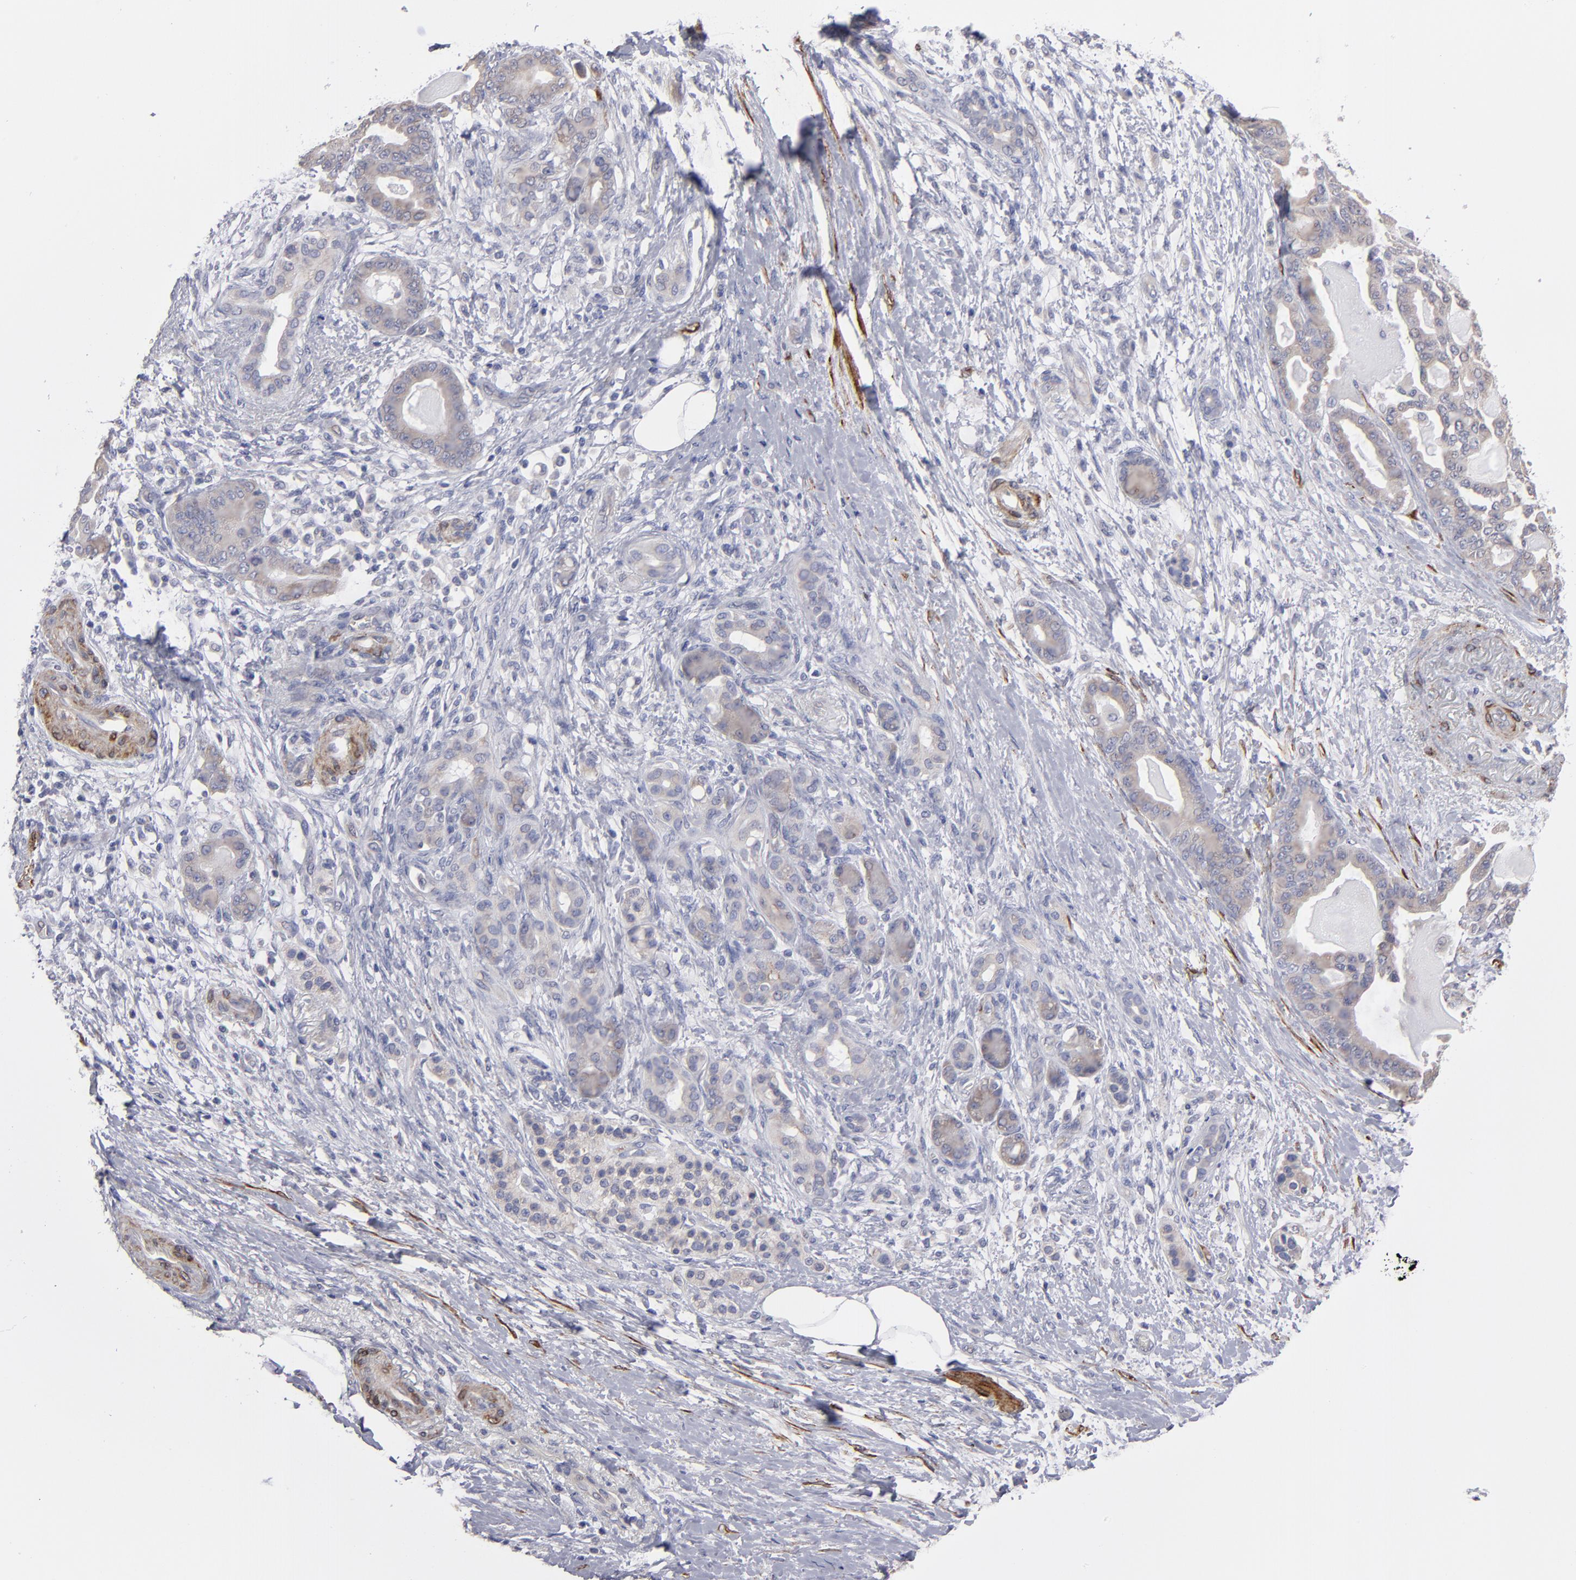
{"staining": {"intensity": "weak", "quantity": "25%-75%", "location": "cytoplasmic/membranous"}, "tissue": "pancreatic cancer", "cell_type": "Tumor cells", "image_type": "cancer", "snomed": [{"axis": "morphology", "description": "Adenocarcinoma, NOS"}, {"axis": "topography", "description": "Pancreas"}], "caption": "Immunohistochemical staining of pancreatic cancer reveals low levels of weak cytoplasmic/membranous positivity in approximately 25%-75% of tumor cells.", "gene": "SLMAP", "patient": {"sex": "male", "age": 63}}